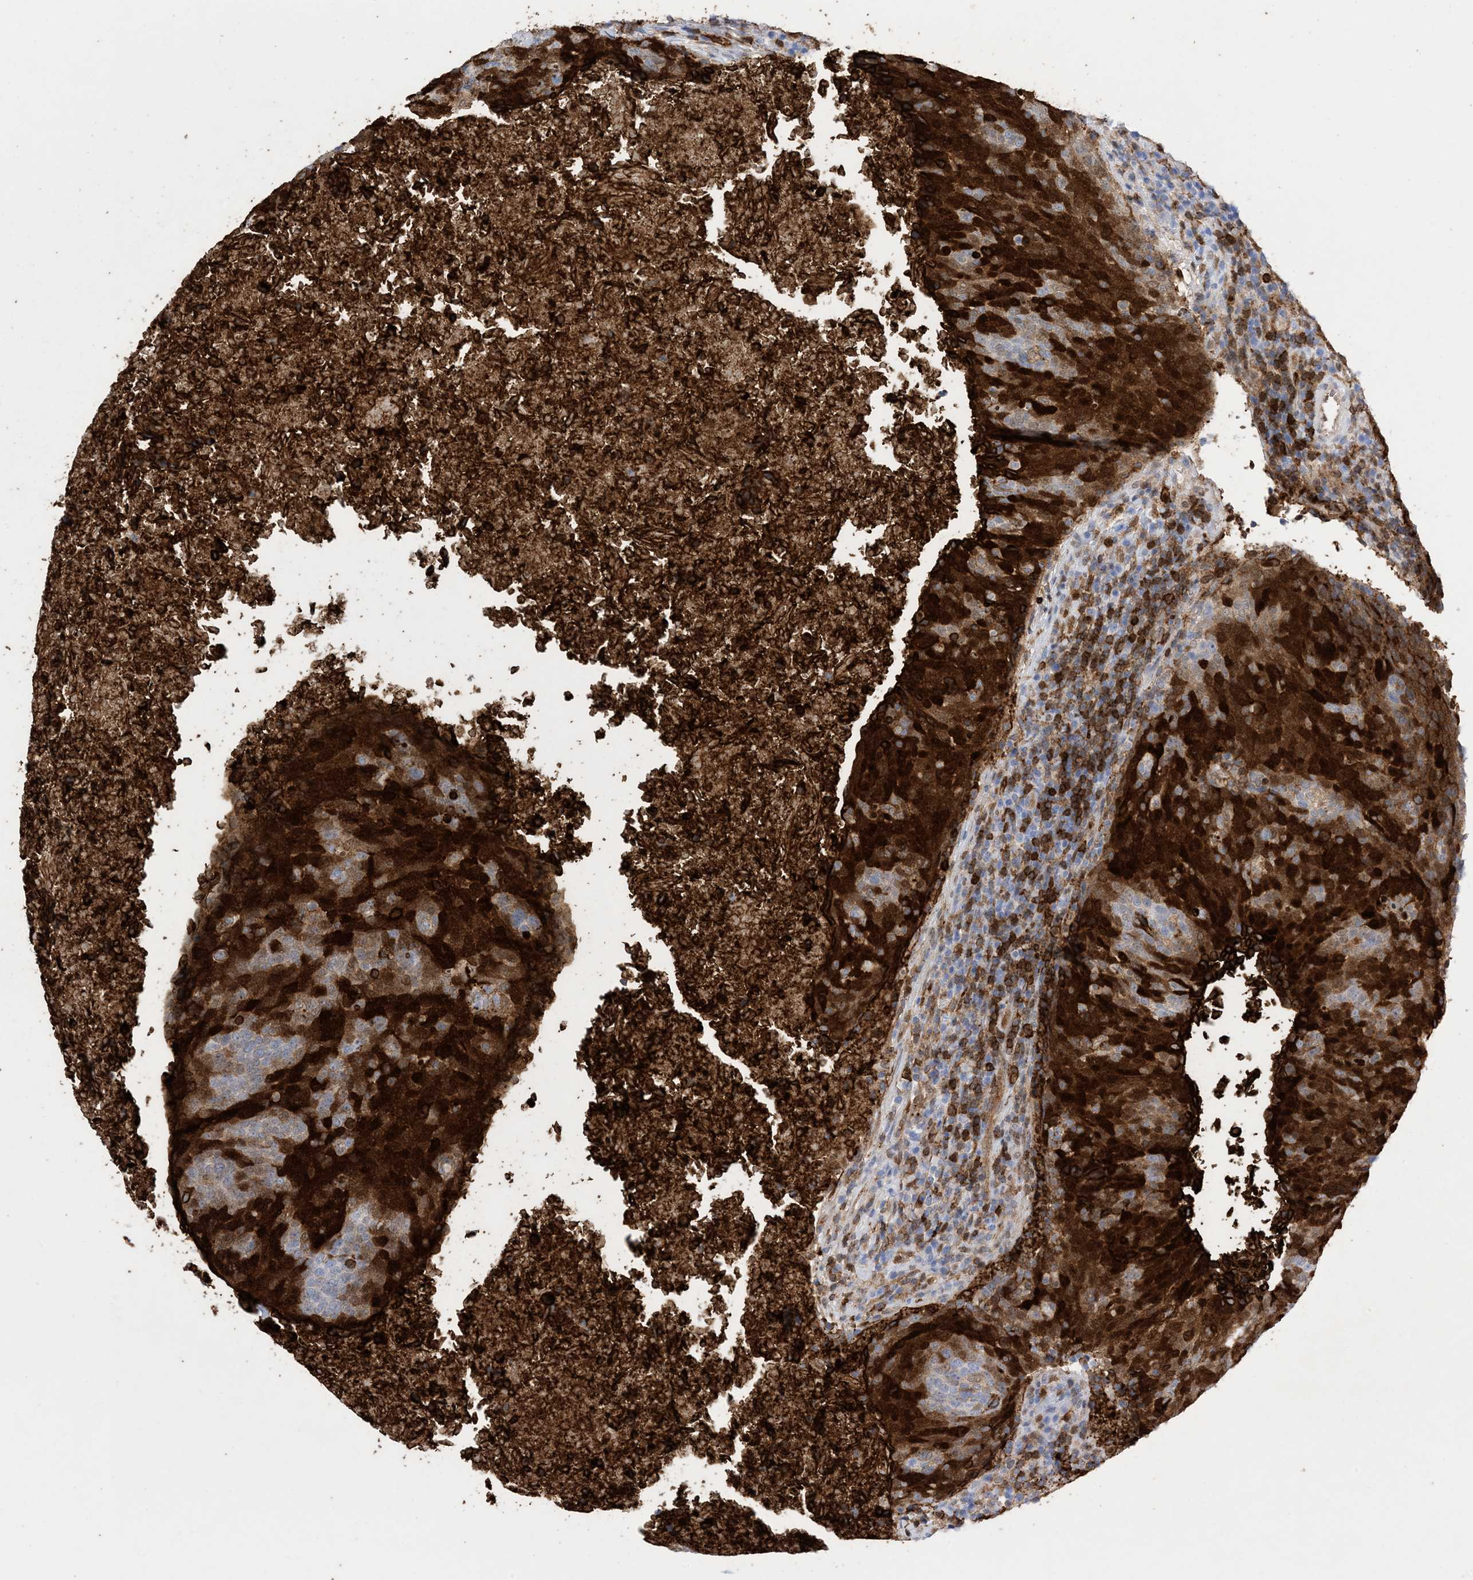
{"staining": {"intensity": "strong", "quantity": ">75%", "location": "cytoplasmic/membranous,nuclear"}, "tissue": "head and neck cancer", "cell_type": "Tumor cells", "image_type": "cancer", "snomed": [{"axis": "morphology", "description": "Squamous cell carcinoma, NOS"}, {"axis": "morphology", "description": "Squamous cell carcinoma, metastatic, NOS"}, {"axis": "topography", "description": "Lymph node"}, {"axis": "topography", "description": "Head-Neck"}], "caption": "Head and neck cancer stained with DAB (3,3'-diaminobenzidine) IHC shows high levels of strong cytoplasmic/membranous and nuclear staining in approximately >75% of tumor cells.", "gene": "ANXA1", "patient": {"sex": "male", "age": 62}}